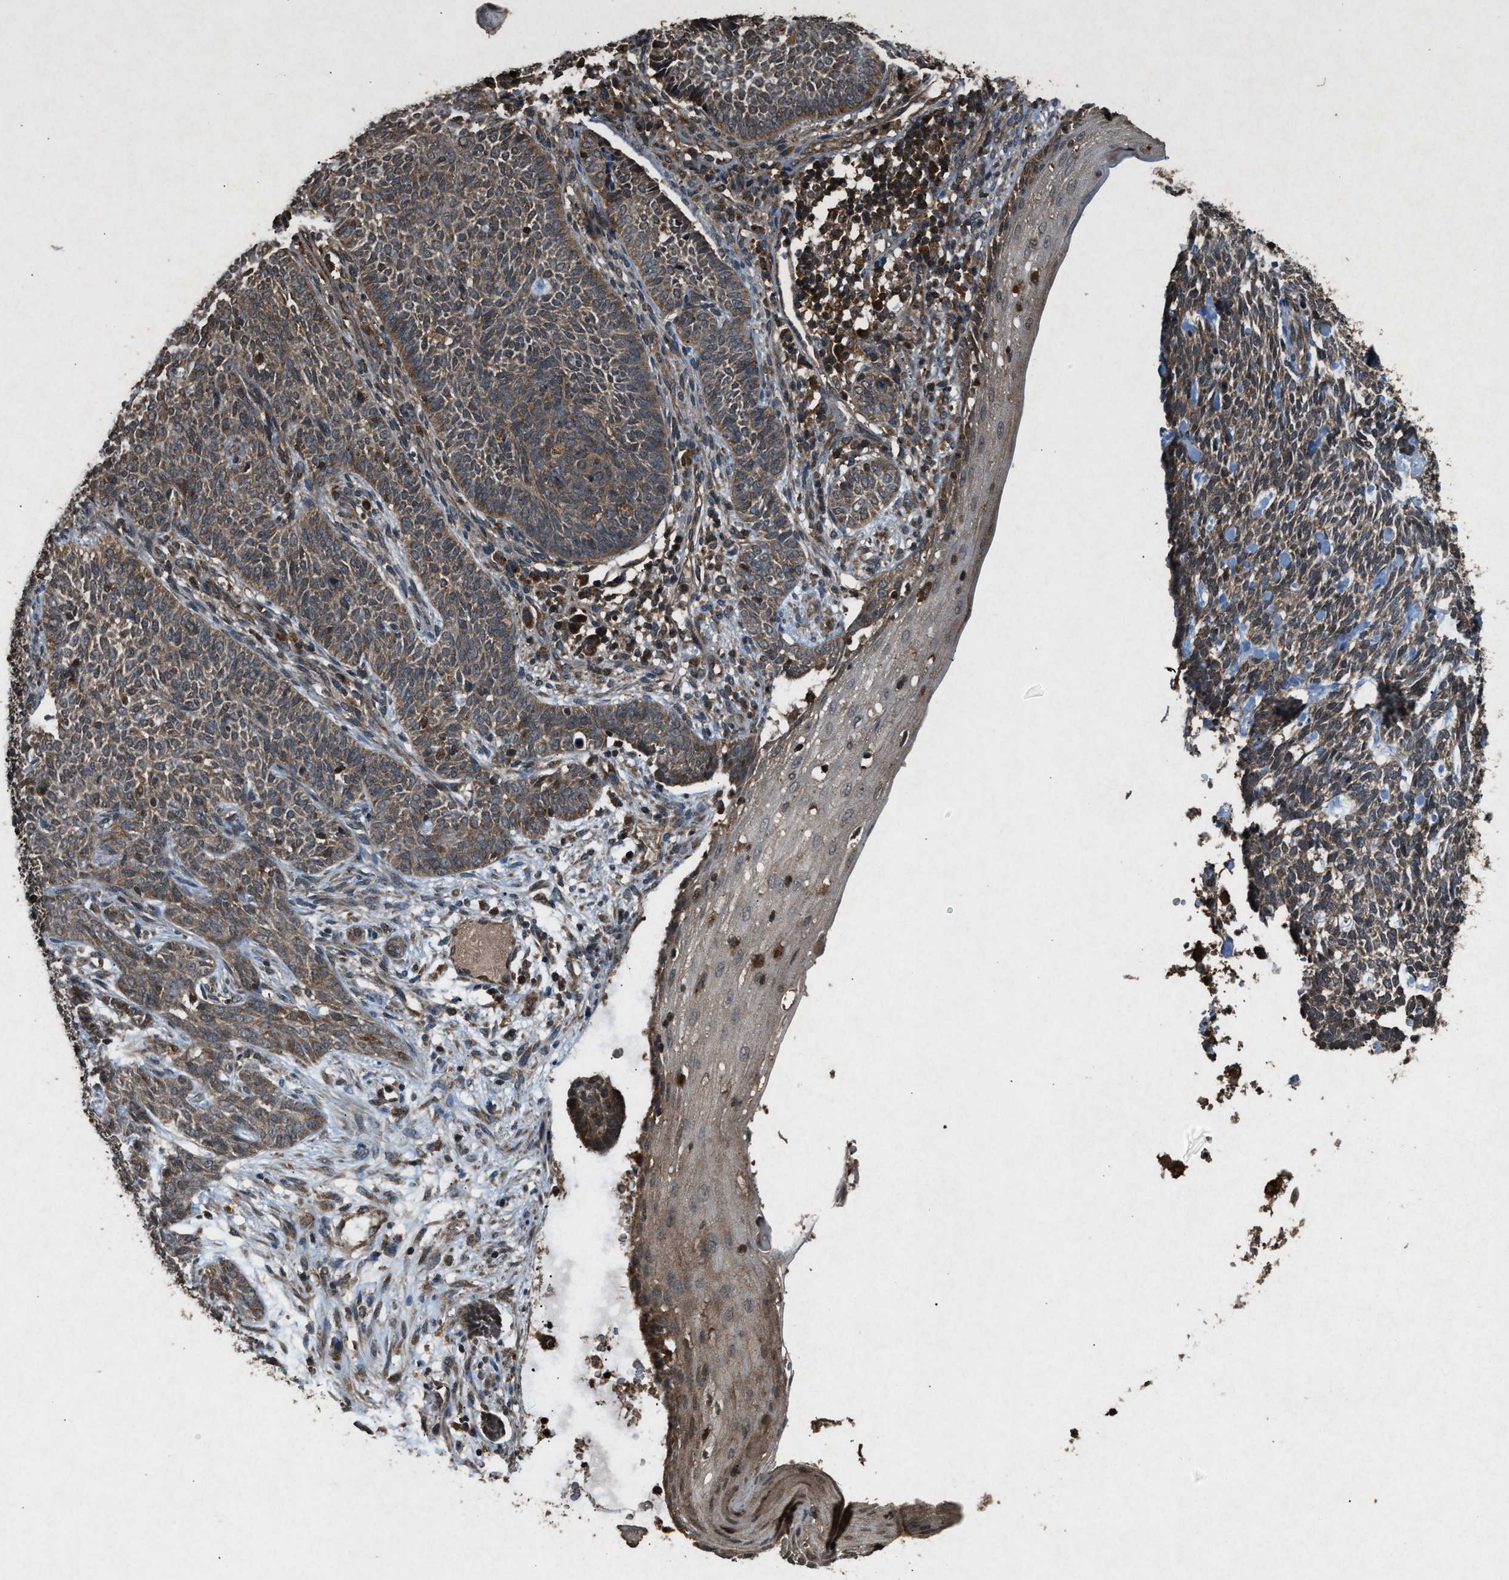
{"staining": {"intensity": "moderate", "quantity": ">75%", "location": "cytoplasmic/membranous"}, "tissue": "skin cancer", "cell_type": "Tumor cells", "image_type": "cancer", "snomed": [{"axis": "morphology", "description": "Basal cell carcinoma"}, {"axis": "topography", "description": "Skin"}], "caption": "Immunohistochemistry (IHC) (DAB) staining of human skin cancer (basal cell carcinoma) demonstrates moderate cytoplasmic/membranous protein expression in approximately >75% of tumor cells.", "gene": "OAS1", "patient": {"sex": "male", "age": 87}}